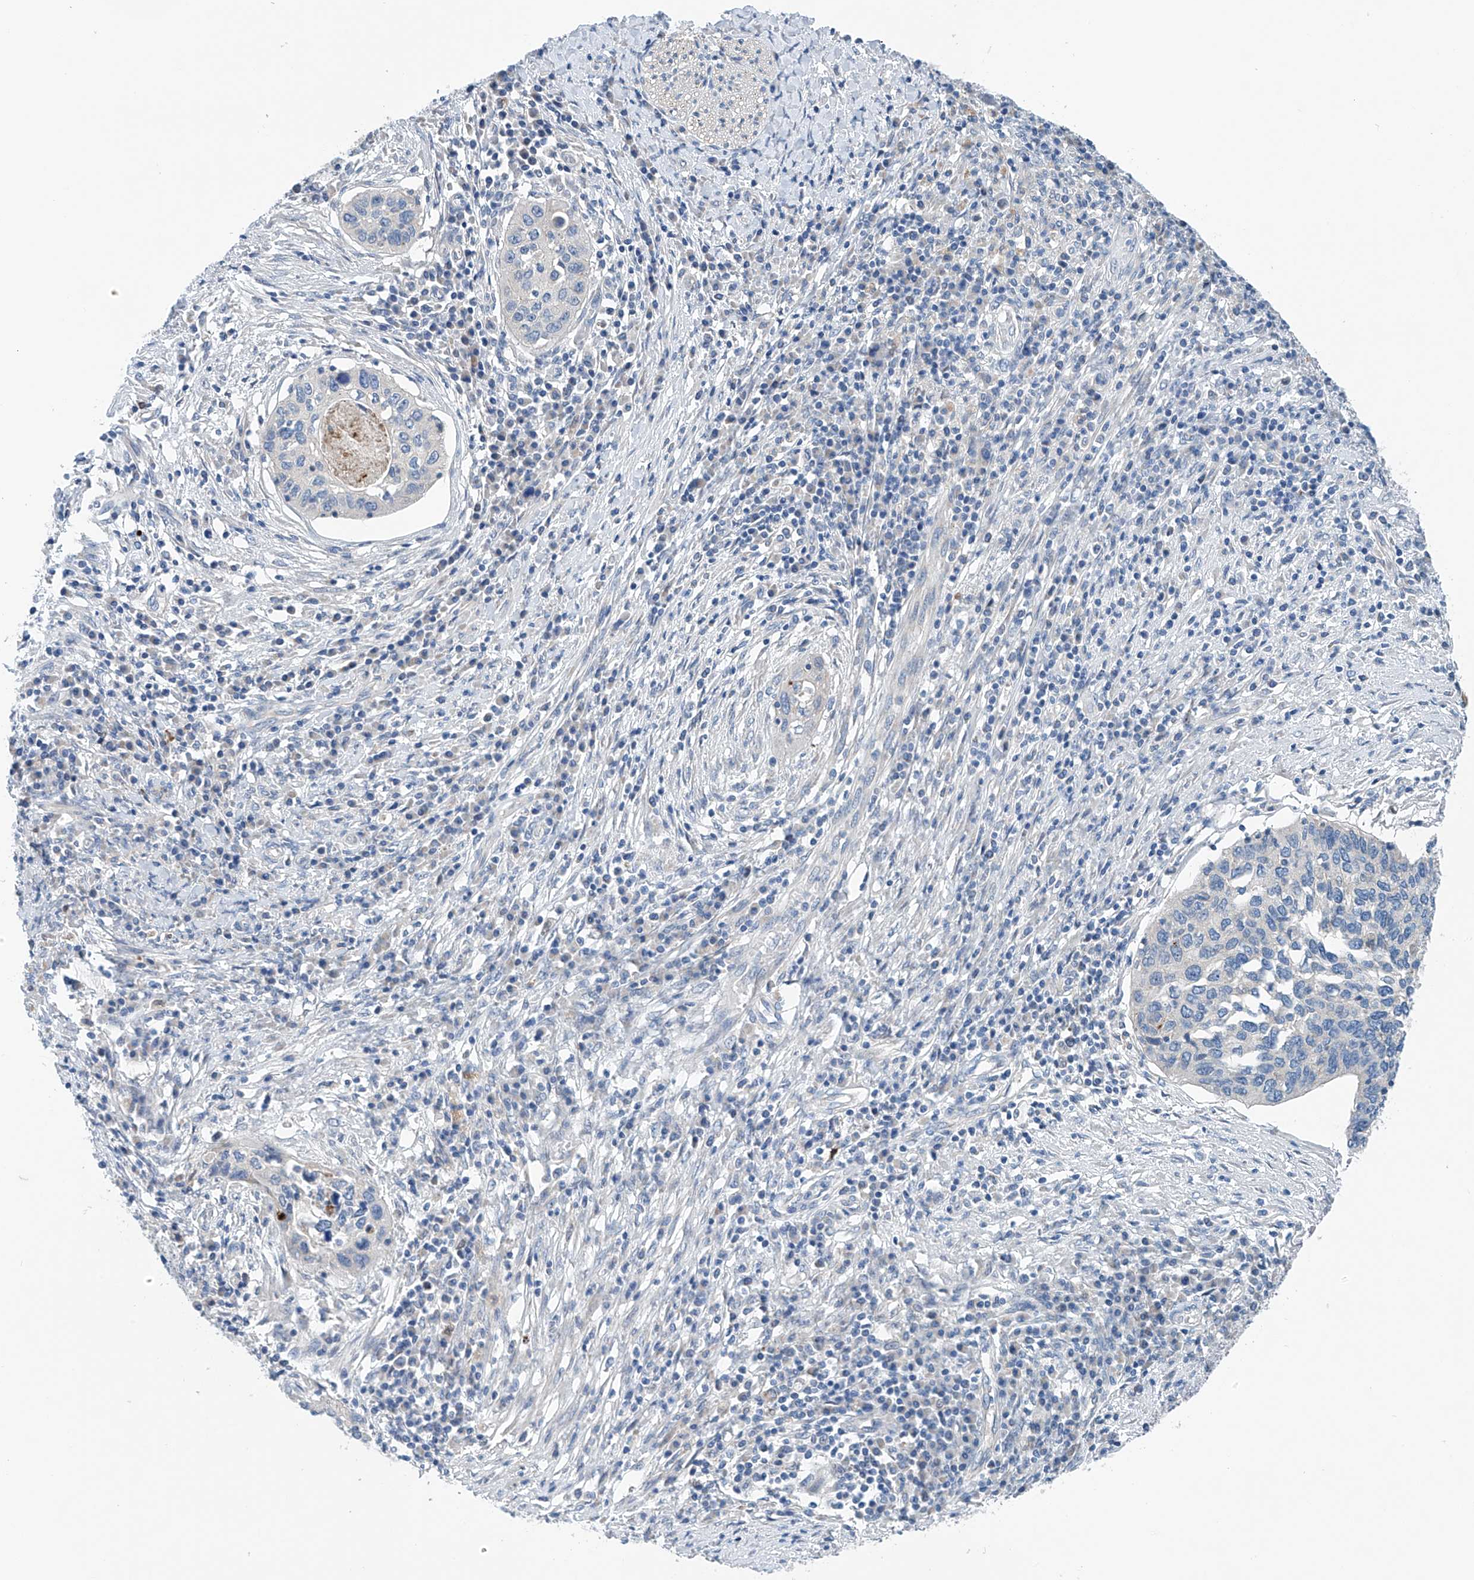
{"staining": {"intensity": "negative", "quantity": "none", "location": "none"}, "tissue": "cervical cancer", "cell_type": "Tumor cells", "image_type": "cancer", "snomed": [{"axis": "morphology", "description": "Squamous cell carcinoma, NOS"}, {"axis": "topography", "description": "Cervix"}], "caption": "Tumor cells show no significant protein staining in squamous cell carcinoma (cervical).", "gene": "CEP85L", "patient": {"sex": "female", "age": 38}}